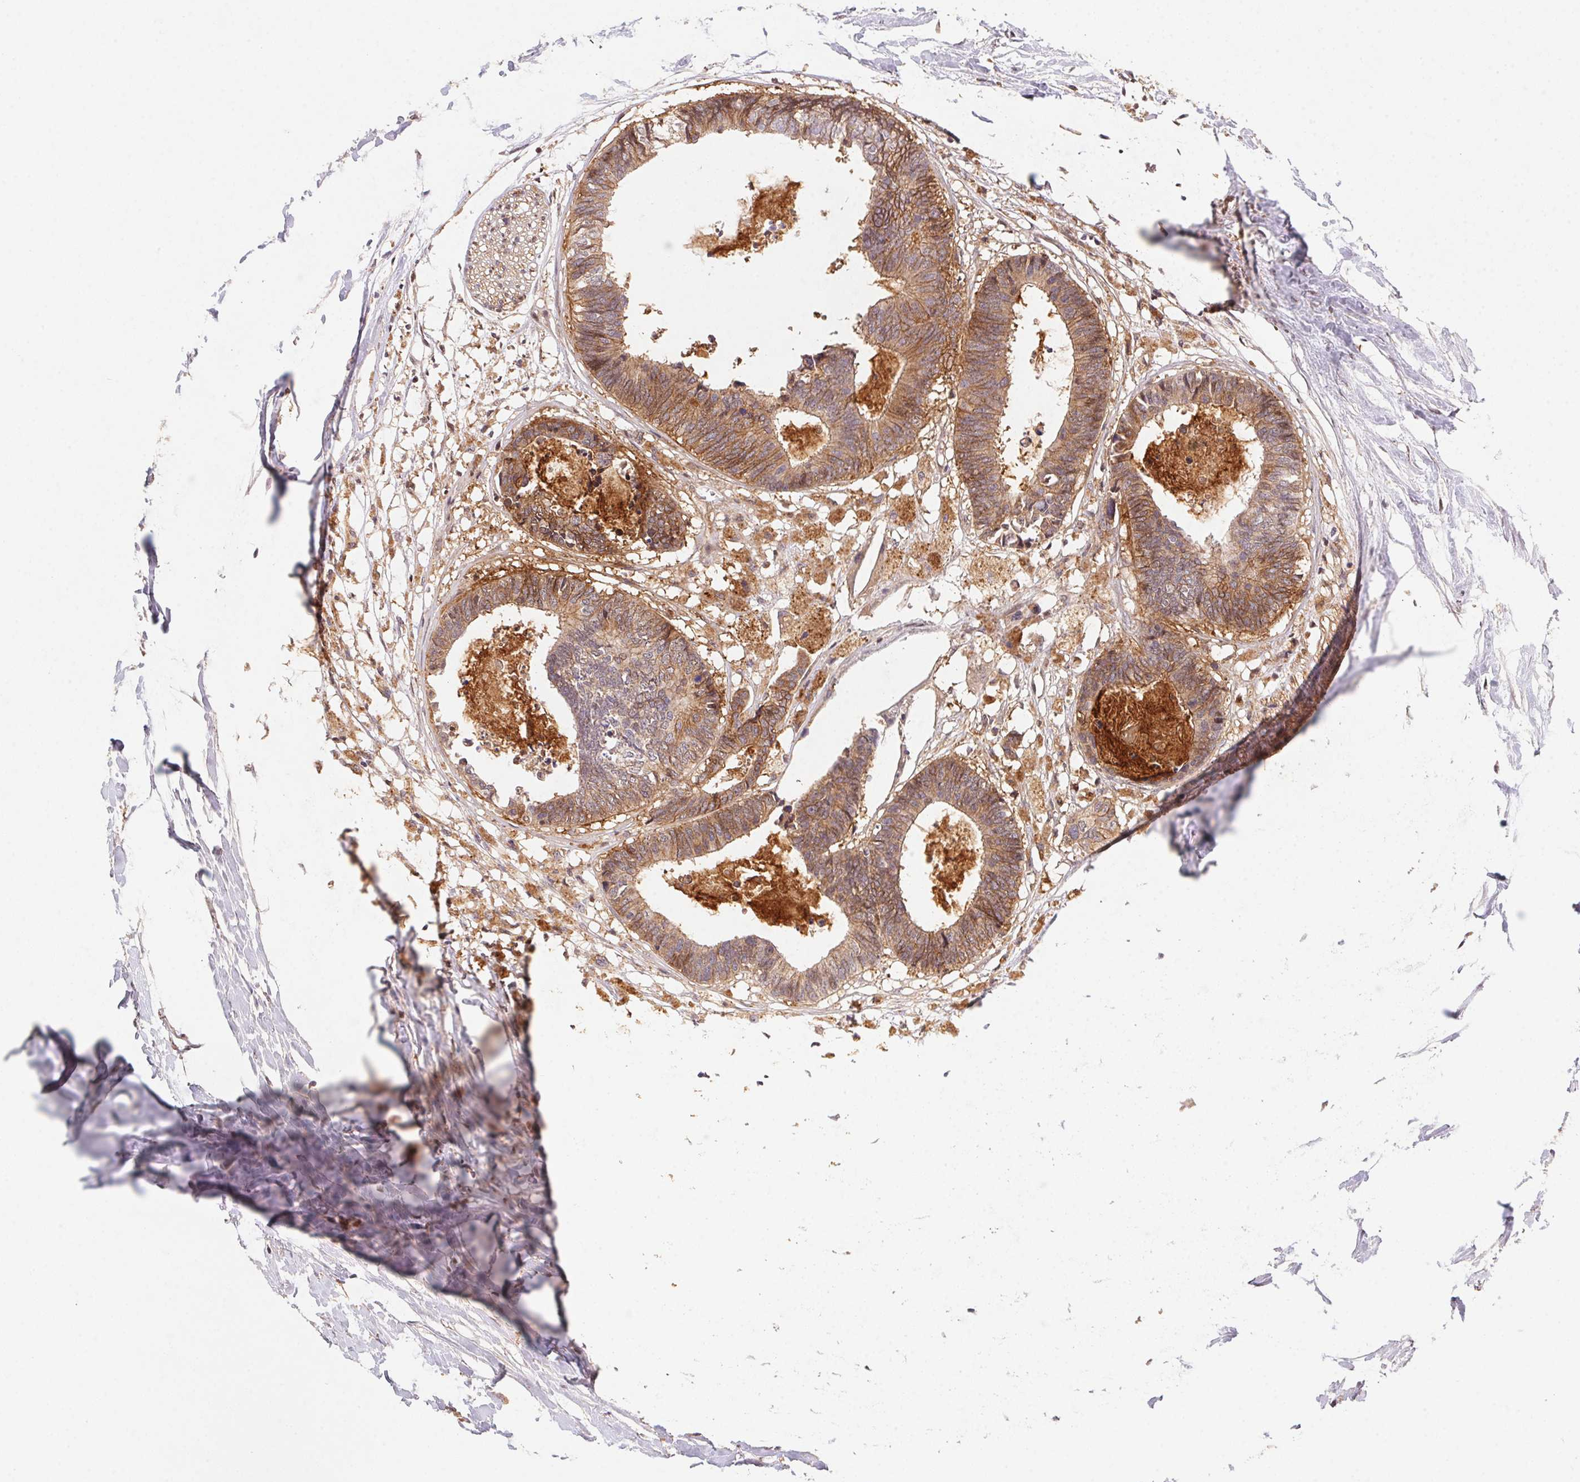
{"staining": {"intensity": "moderate", "quantity": ">75%", "location": "cytoplasmic/membranous"}, "tissue": "colorectal cancer", "cell_type": "Tumor cells", "image_type": "cancer", "snomed": [{"axis": "morphology", "description": "Adenocarcinoma, NOS"}, {"axis": "topography", "description": "Colon"}, {"axis": "topography", "description": "Rectum"}], "caption": "Human colorectal adenocarcinoma stained with a brown dye reveals moderate cytoplasmic/membranous positive positivity in approximately >75% of tumor cells.", "gene": "SLC52A2", "patient": {"sex": "male", "age": 57}}